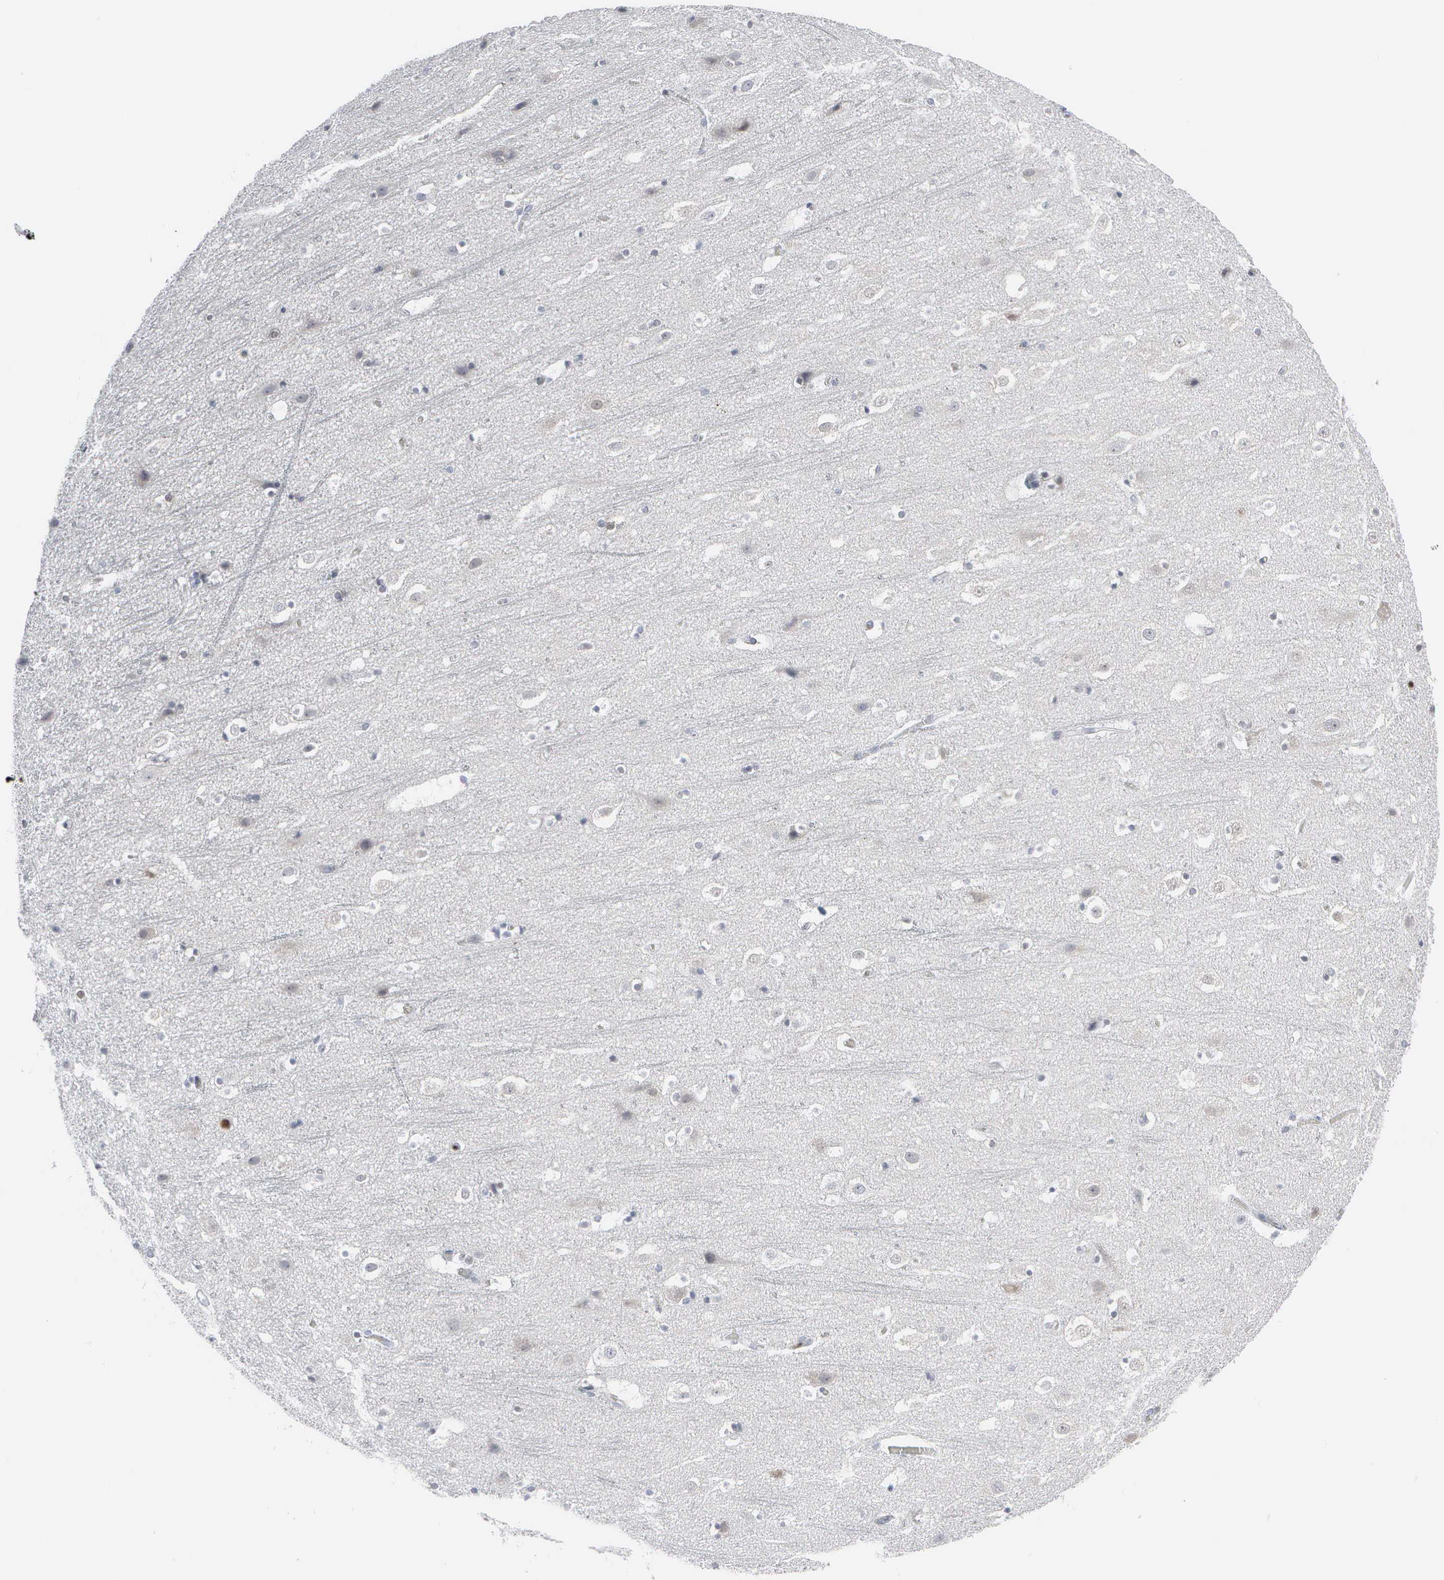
{"staining": {"intensity": "negative", "quantity": "none", "location": "none"}, "tissue": "cerebral cortex", "cell_type": "Endothelial cells", "image_type": "normal", "snomed": [{"axis": "morphology", "description": "Normal tissue, NOS"}, {"axis": "topography", "description": "Cerebral cortex"}], "caption": "A histopathology image of human cerebral cortex is negative for staining in endothelial cells. Brightfield microscopy of IHC stained with DAB (brown) and hematoxylin (blue), captured at high magnification.", "gene": "CCND3", "patient": {"sex": "male", "age": 45}}